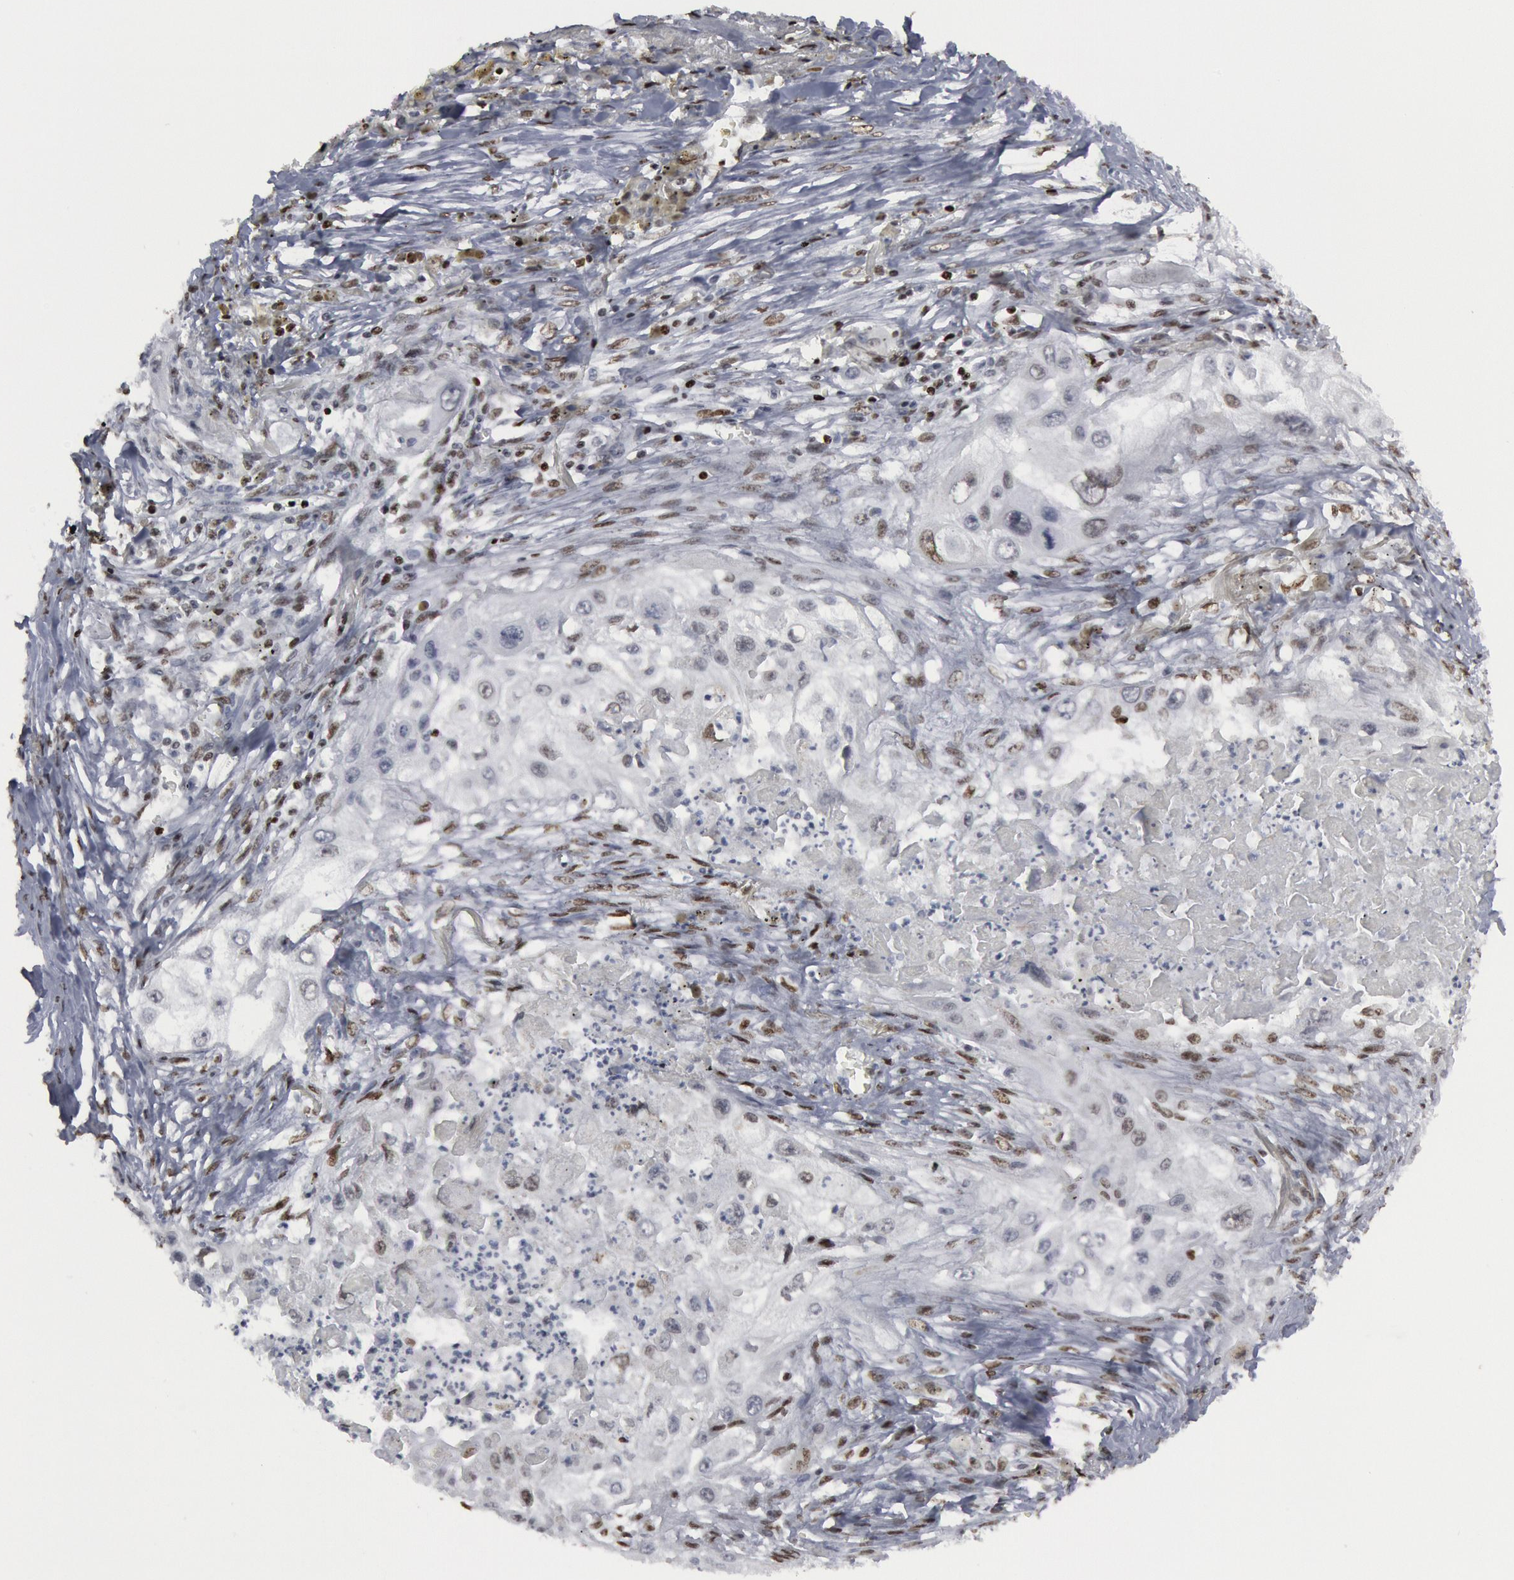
{"staining": {"intensity": "weak", "quantity": "<25%", "location": "nuclear"}, "tissue": "lung cancer", "cell_type": "Tumor cells", "image_type": "cancer", "snomed": [{"axis": "morphology", "description": "Squamous cell carcinoma, NOS"}, {"axis": "topography", "description": "Lung"}], "caption": "This micrograph is of lung squamous cell carcinoma stained with immunohistochemistry to label a protein in brown with the nuclei are counter-stained blue. There is no positivity in tumor cells. (Stains: DAB immunohistochemistry with hematoxylin counter stain, Microscopy: brightfield microscopy at high magnification).", "gene": "MECP2", "patient": {"sex": "male", "age": 71}}